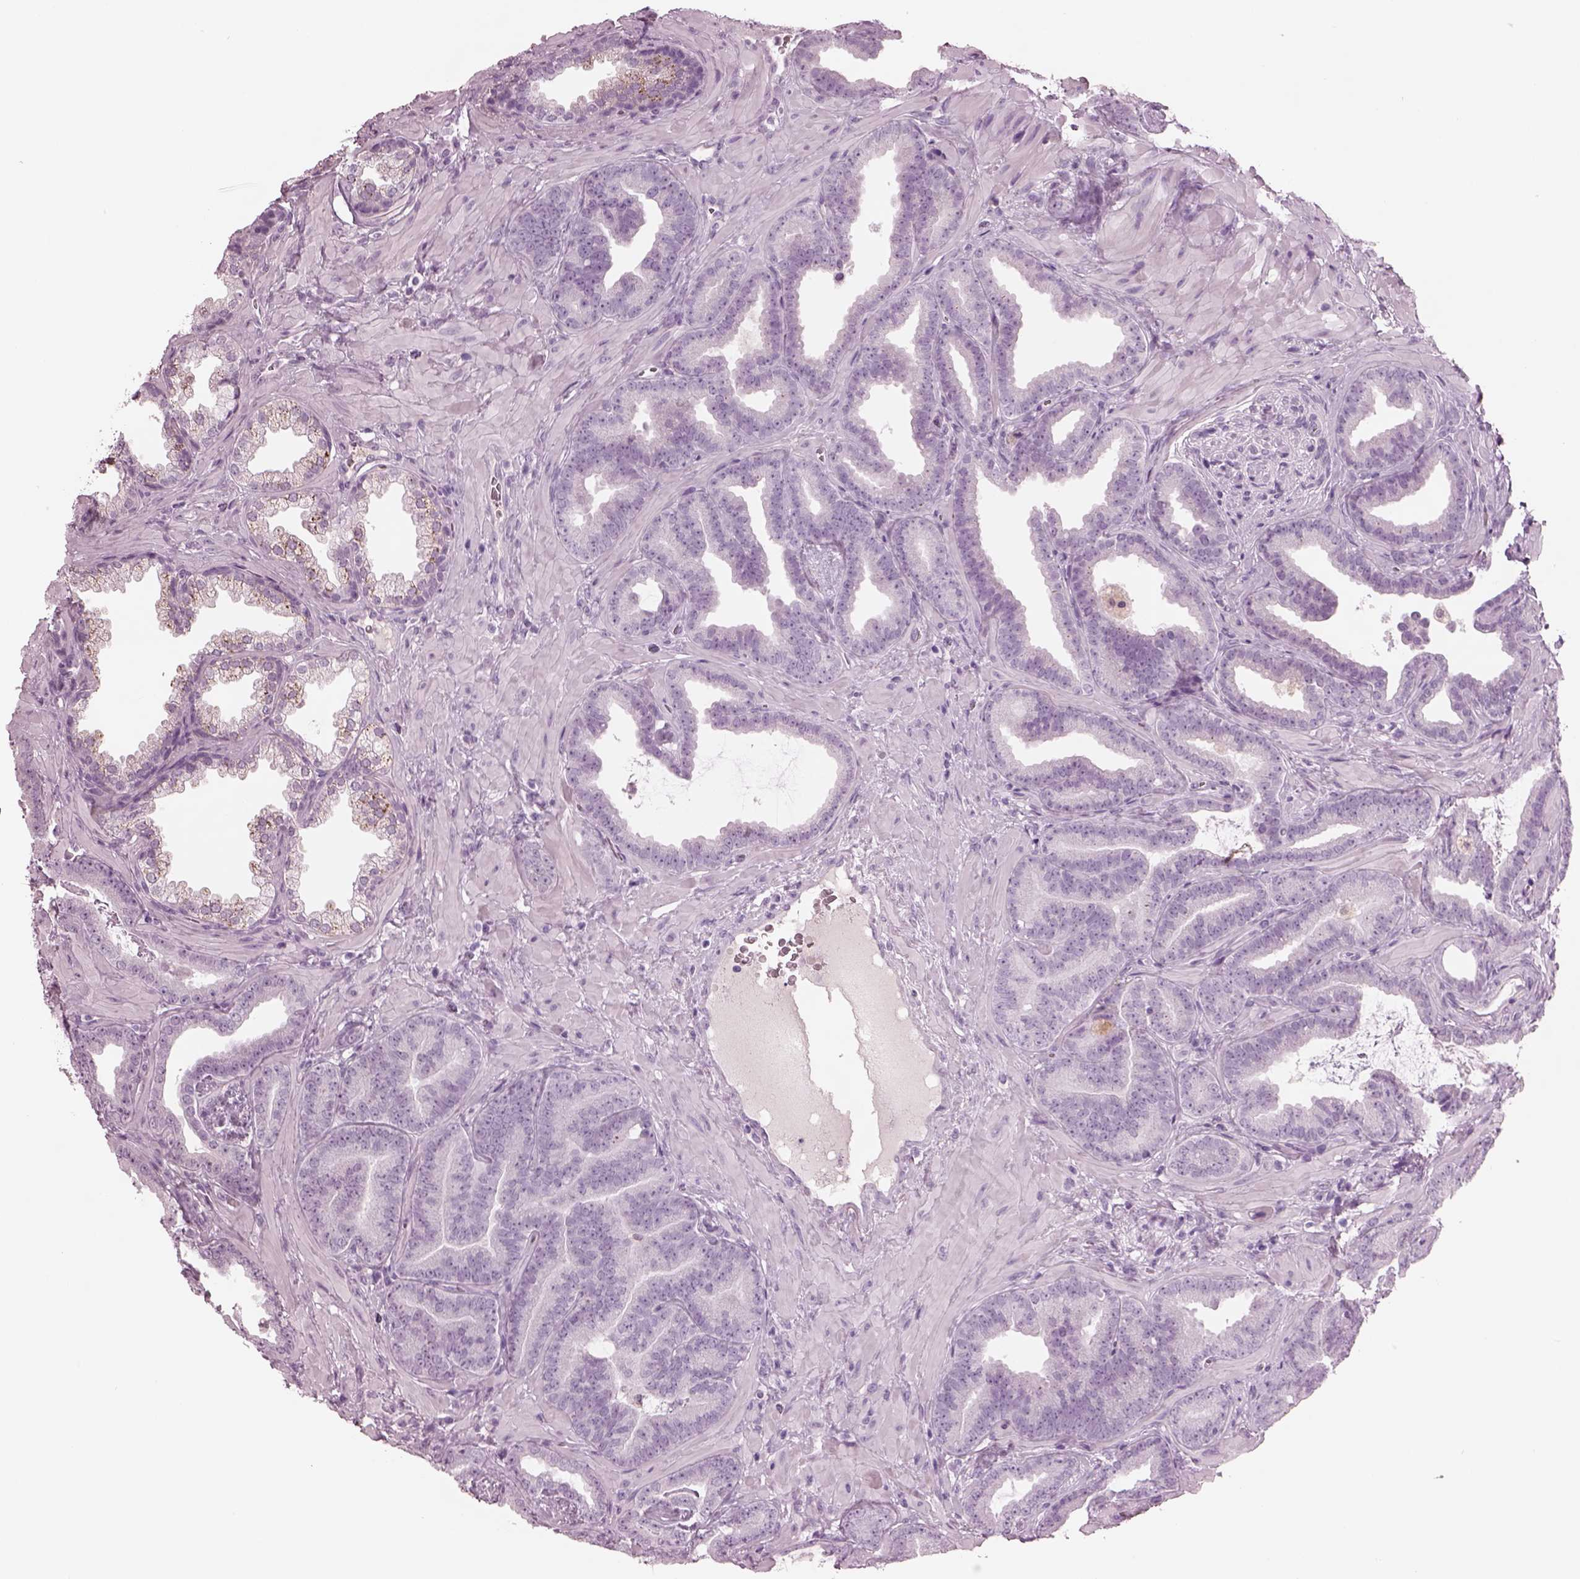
{"staining": {"intensity": "negative", "quantity": "none", "location": "none"}, "tissue": "prostate cancer", "cell_type": "Tumor cells", "image_type": "cancer", "snomed": [{"axis": "morphology", "description": "Adenocarcinoma, Low grade"}, {"axis": "topography", "description": "Prostate"}], "caption": "Tumor cells show no significant expression in low-grade adenocarcinoma (prostate). The staining is performed using DAB brown chromogen with nuclei counter-stained in using hematoxylin.", "gene": "PACRG", "patient": {"sex": "male", "age": 63}}